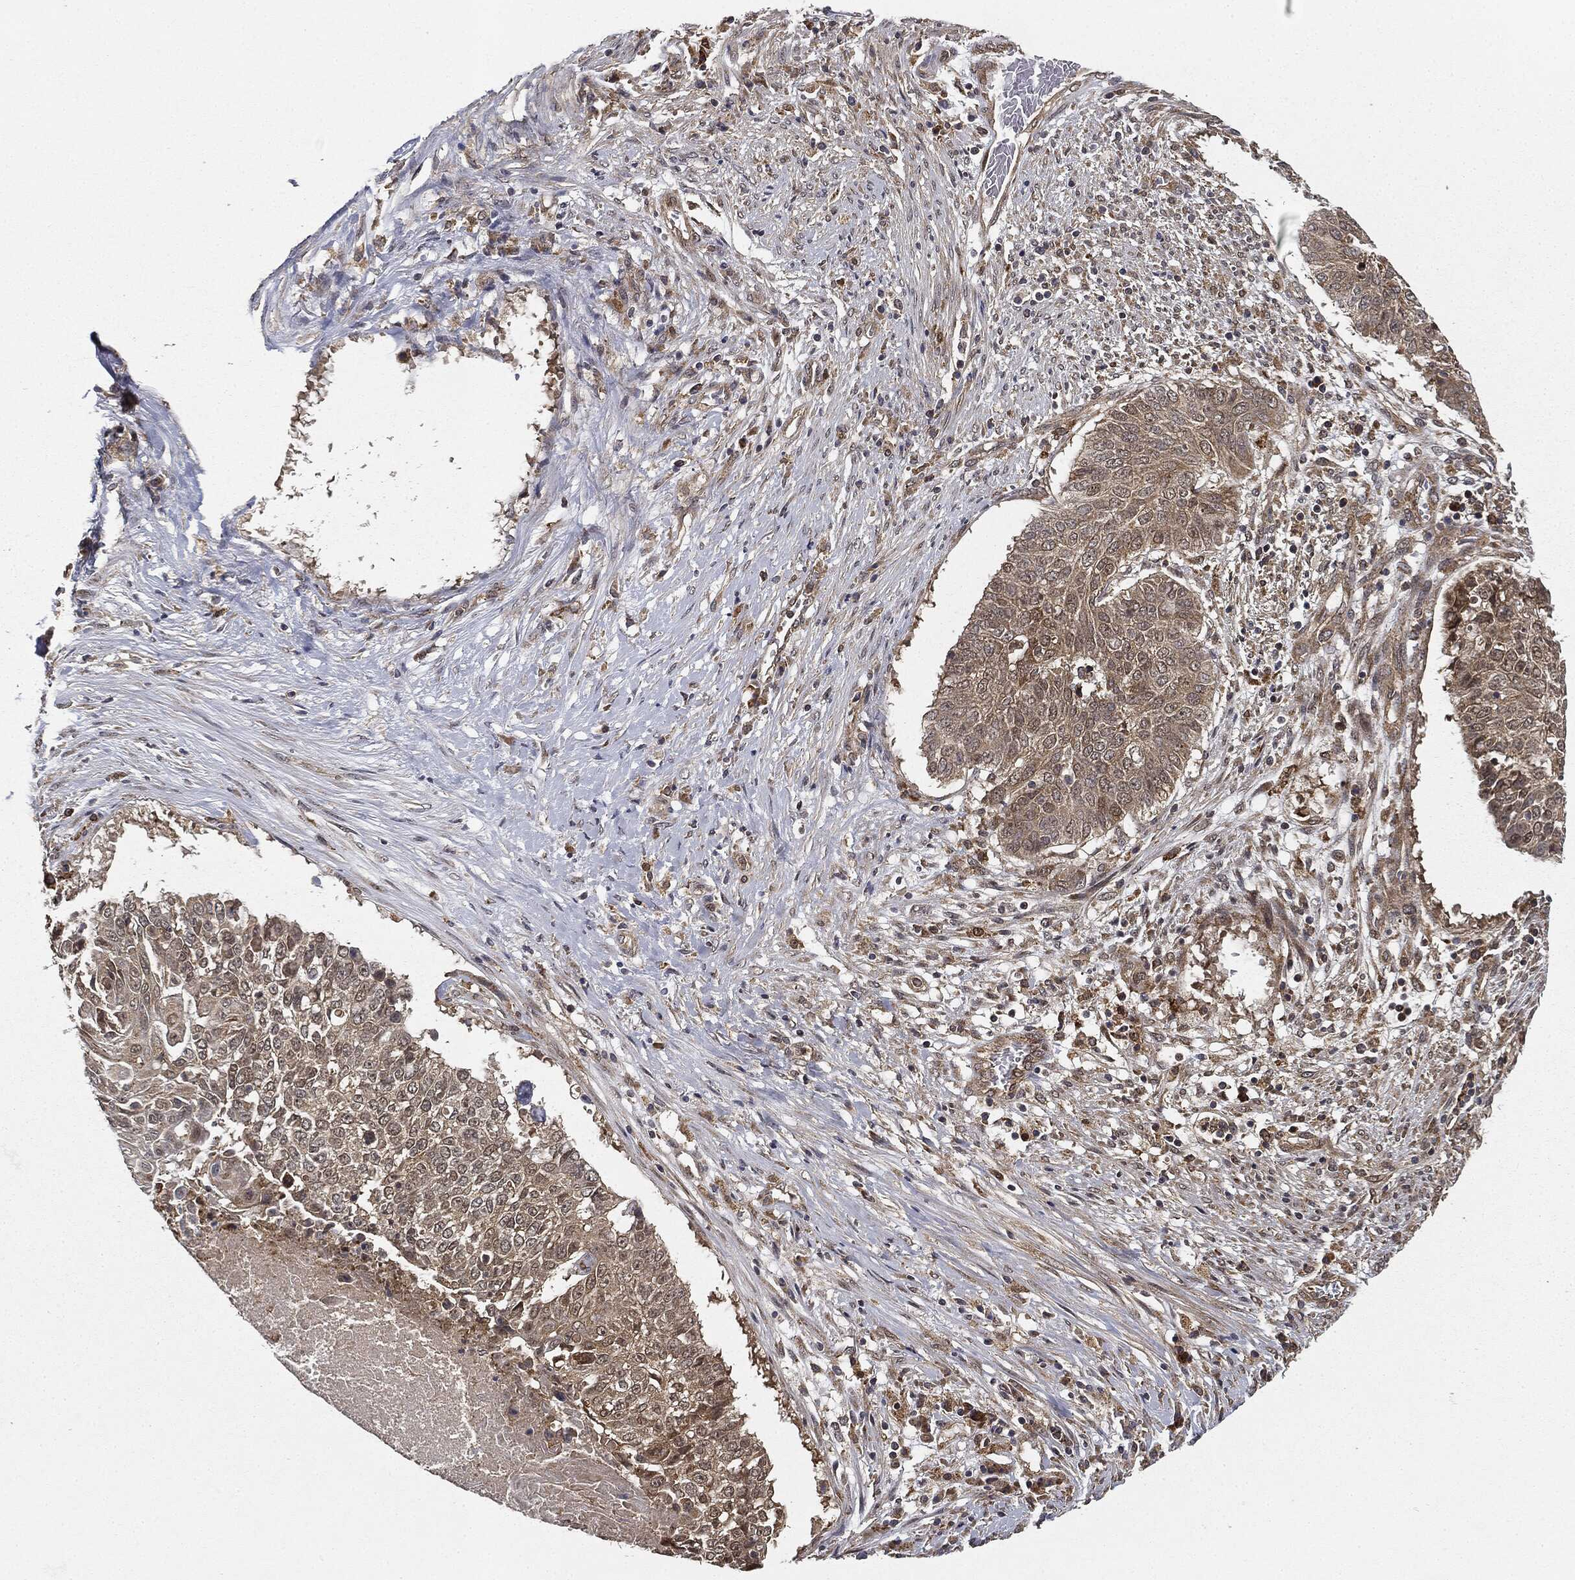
{"staining": {"intensity": "weak", "quantity": "25%-75%", "location": "cytoplasmic/membranous"}, "tissue": "lung cancer", "cell_type": "Tumor cells", "image_type": "cancer", "snomed": [{"axis": "morphology", "description": "Squamous cell carcinoma, NOS"}, {"axis": "topography", "description": "Lung"}], "caption": "A low amount of weak cytoplasmic/membranous positivity is identified in about 25%-75% of tumor cells in lung squamous cell carcinoma tissue.", "gene": "MIER2", "patient": {"sex": "male", "age": 64}}